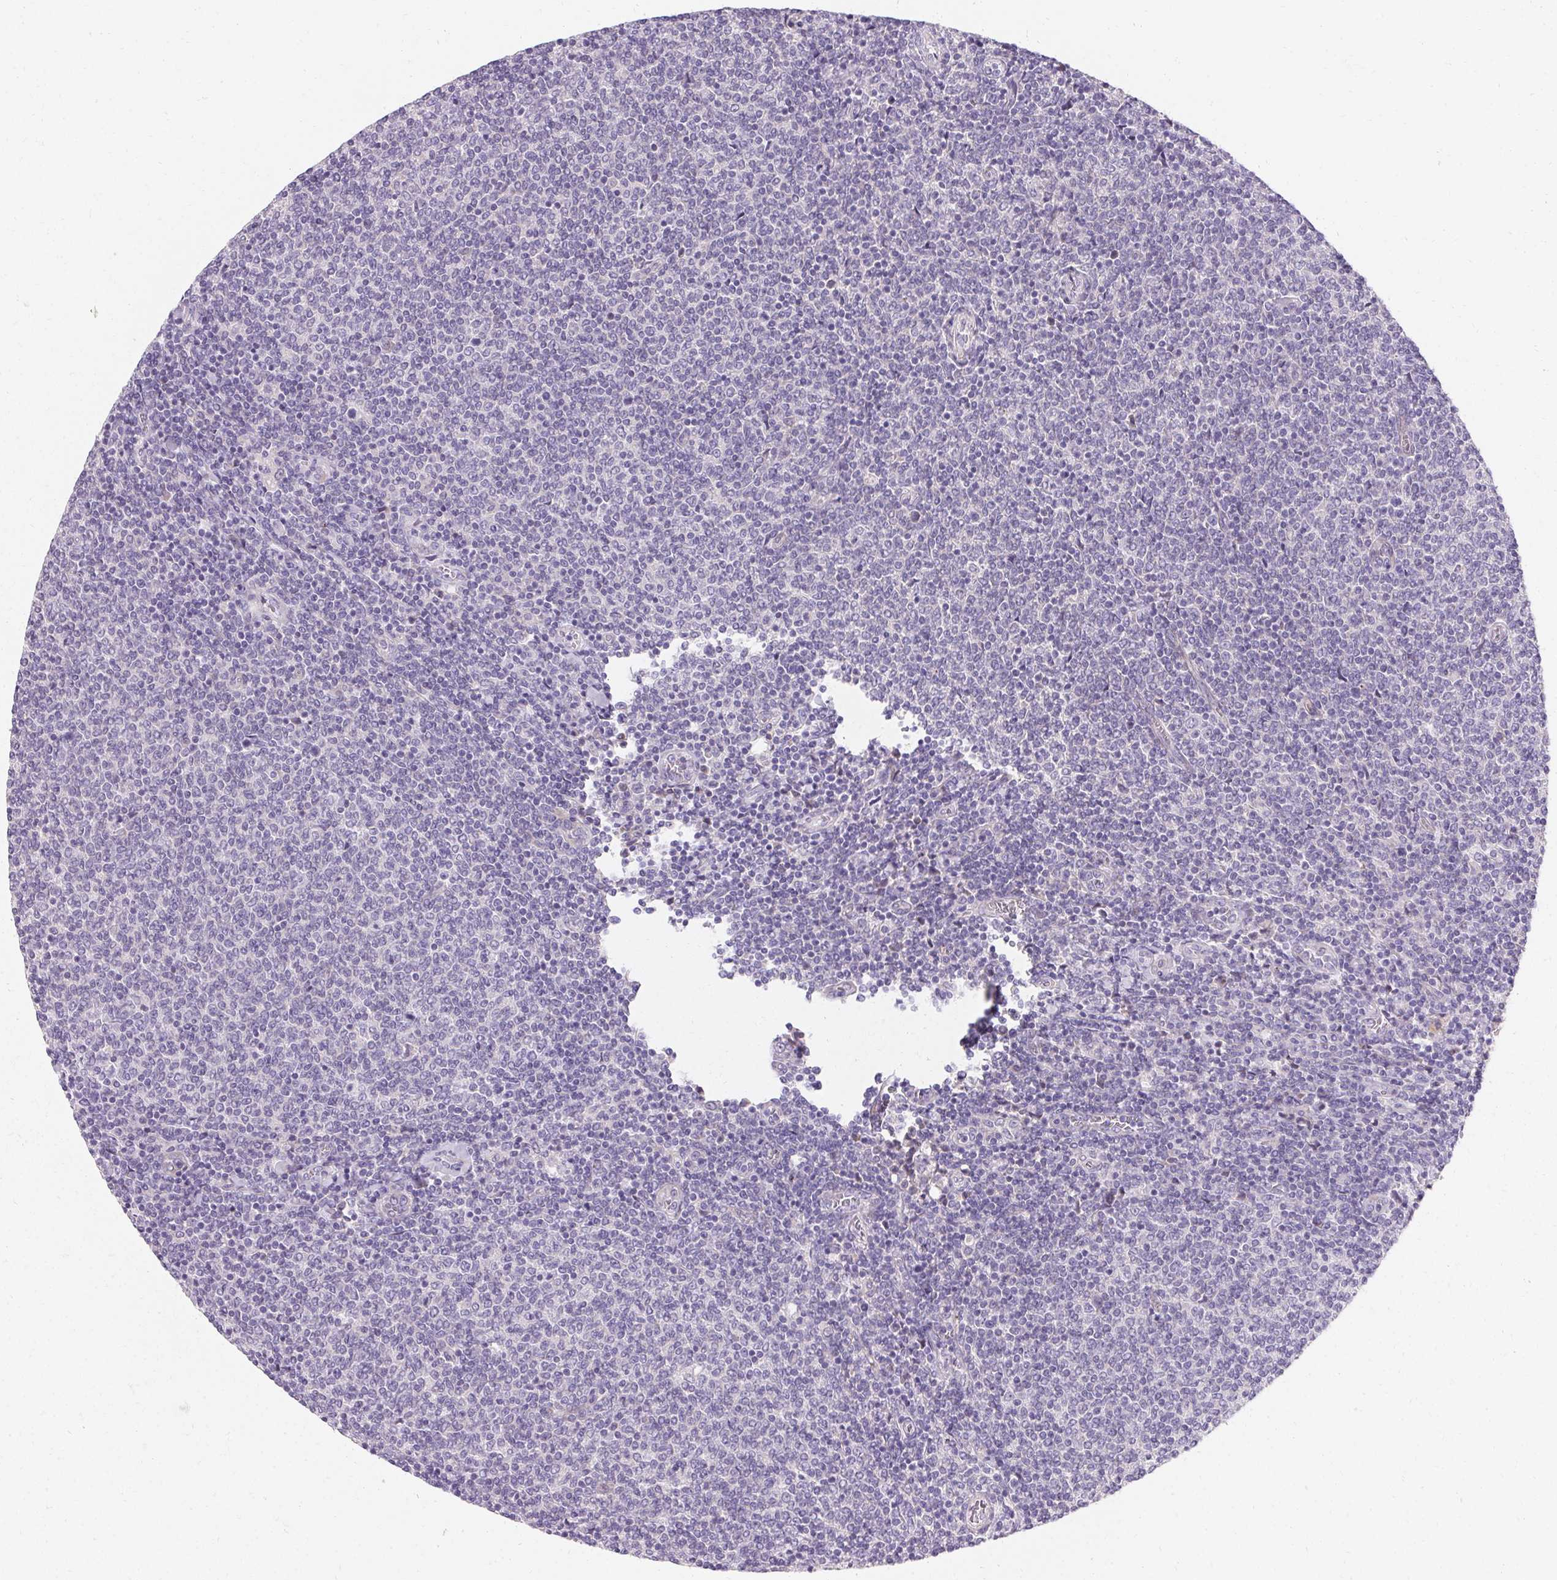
{"staining": {"intensity": "negative", "quantity": "none", "location": "none"}, "tissue": "lymphoma", "cell_type": "Tumor cells", "image_type": "cancer", "snomed": [{"axis": "morphology", "description": "Malignant lymphoma, non-Hodgkin's type, Low grade"}, {"axis": "topography", "description": "Lymph node"}], "caption": "Human low-grade malignant lymphoma, non-Hodgkin's type stained for a protein using immunohistochemistry exhibits no positivity in tumor cells.", "gene": "TRIP13", "patient": {"sex": "male", "age": 52}}